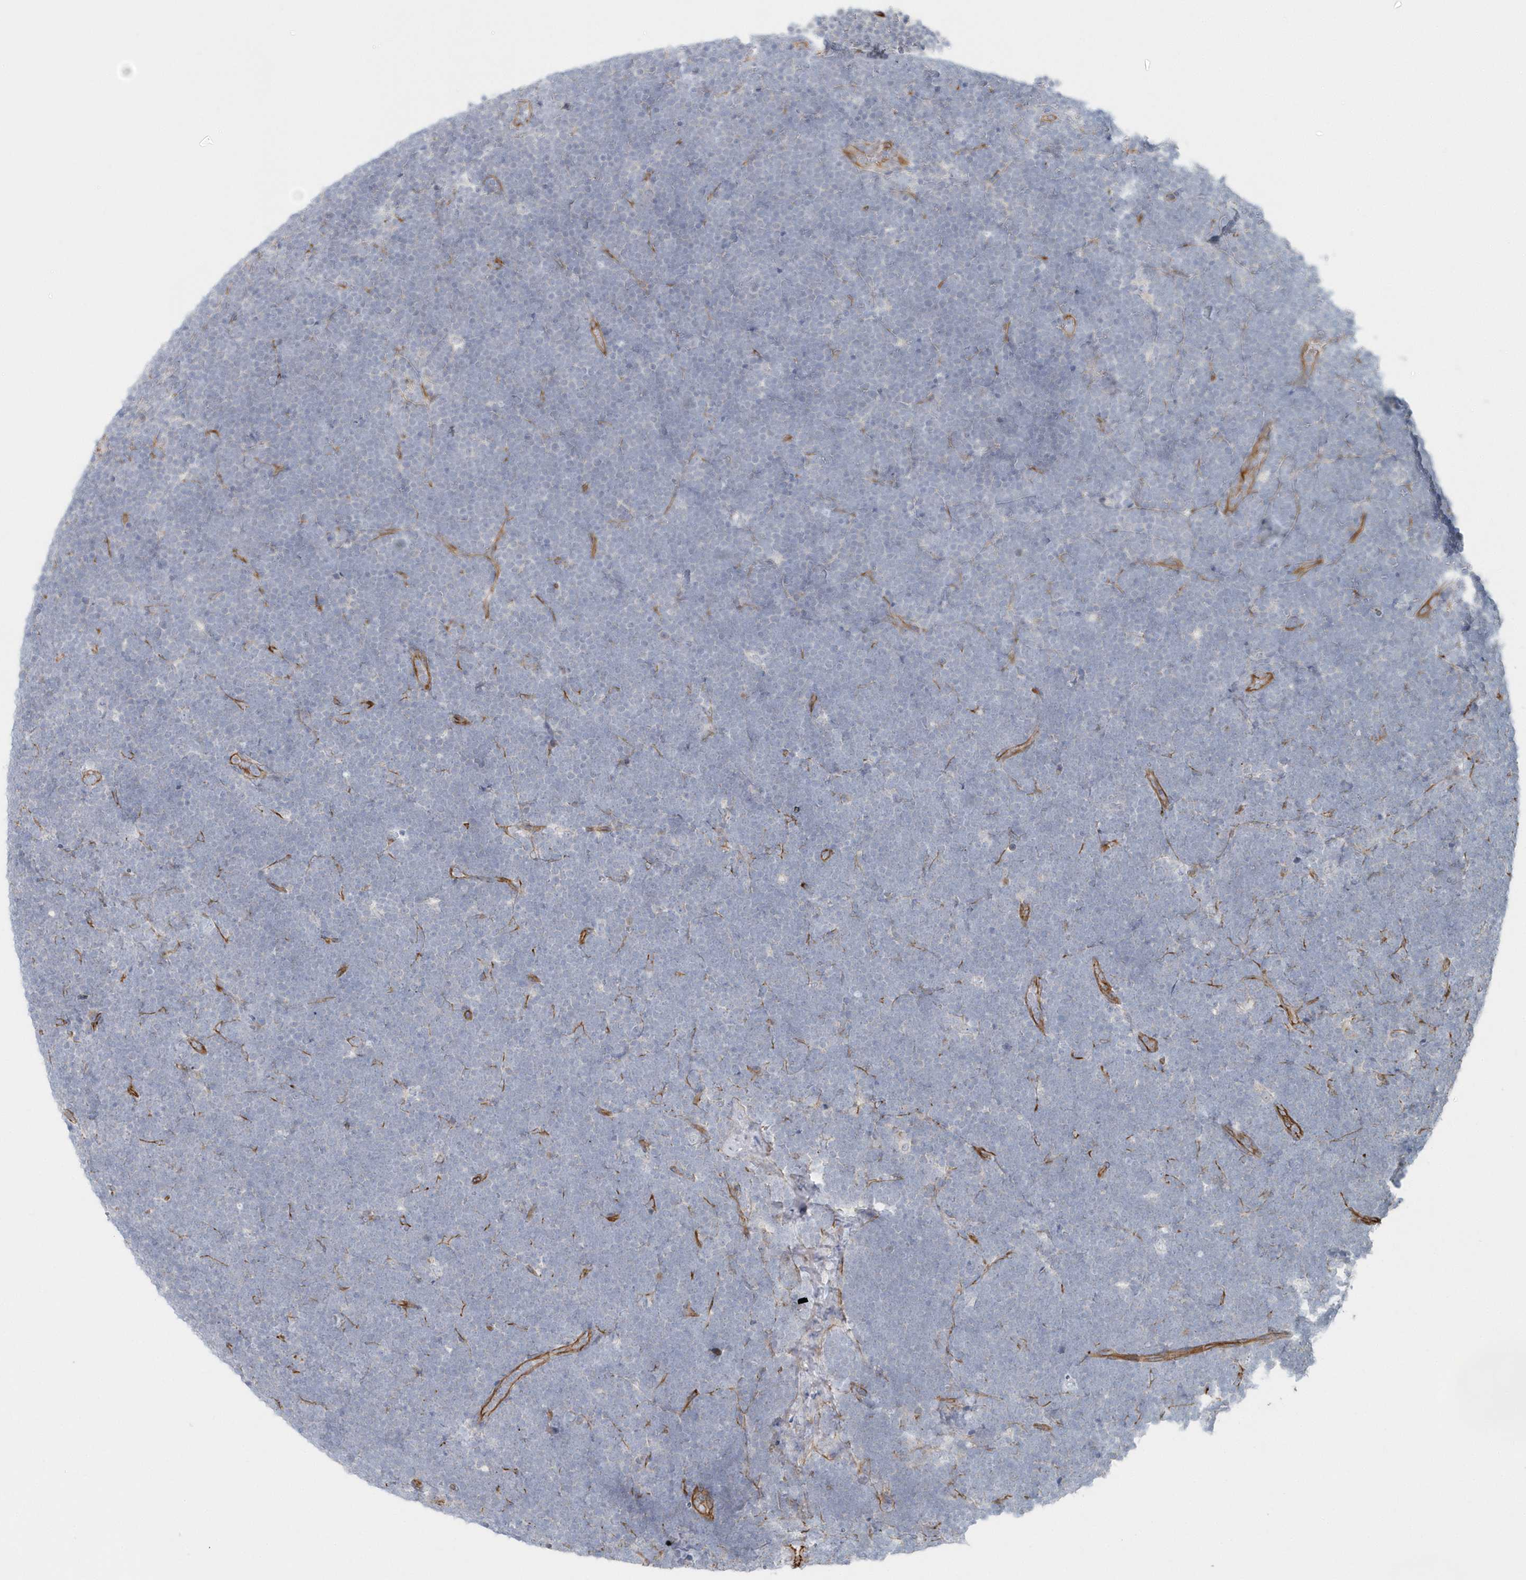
{"staining": {"intensity": "negative", "quantity": "none", "location": "none"}, "tissue": "lymphoma", "cell_type": "Tumor cells", "image_type": "cancer", "snomed": [{"axis": "morphology", "description": "Malignant lymphoma, non-Hodgkin's type, High grade"}, {"axis": "topography", "description": "Lymph node"}], "caption": "Immunohistochemistry (IHC) image of lymphoma stained for a protein (brown), which demonstrates no positivity in tumor cells.", "gene": "GPR152", "patient": {"sex": "male", "age": 13}}